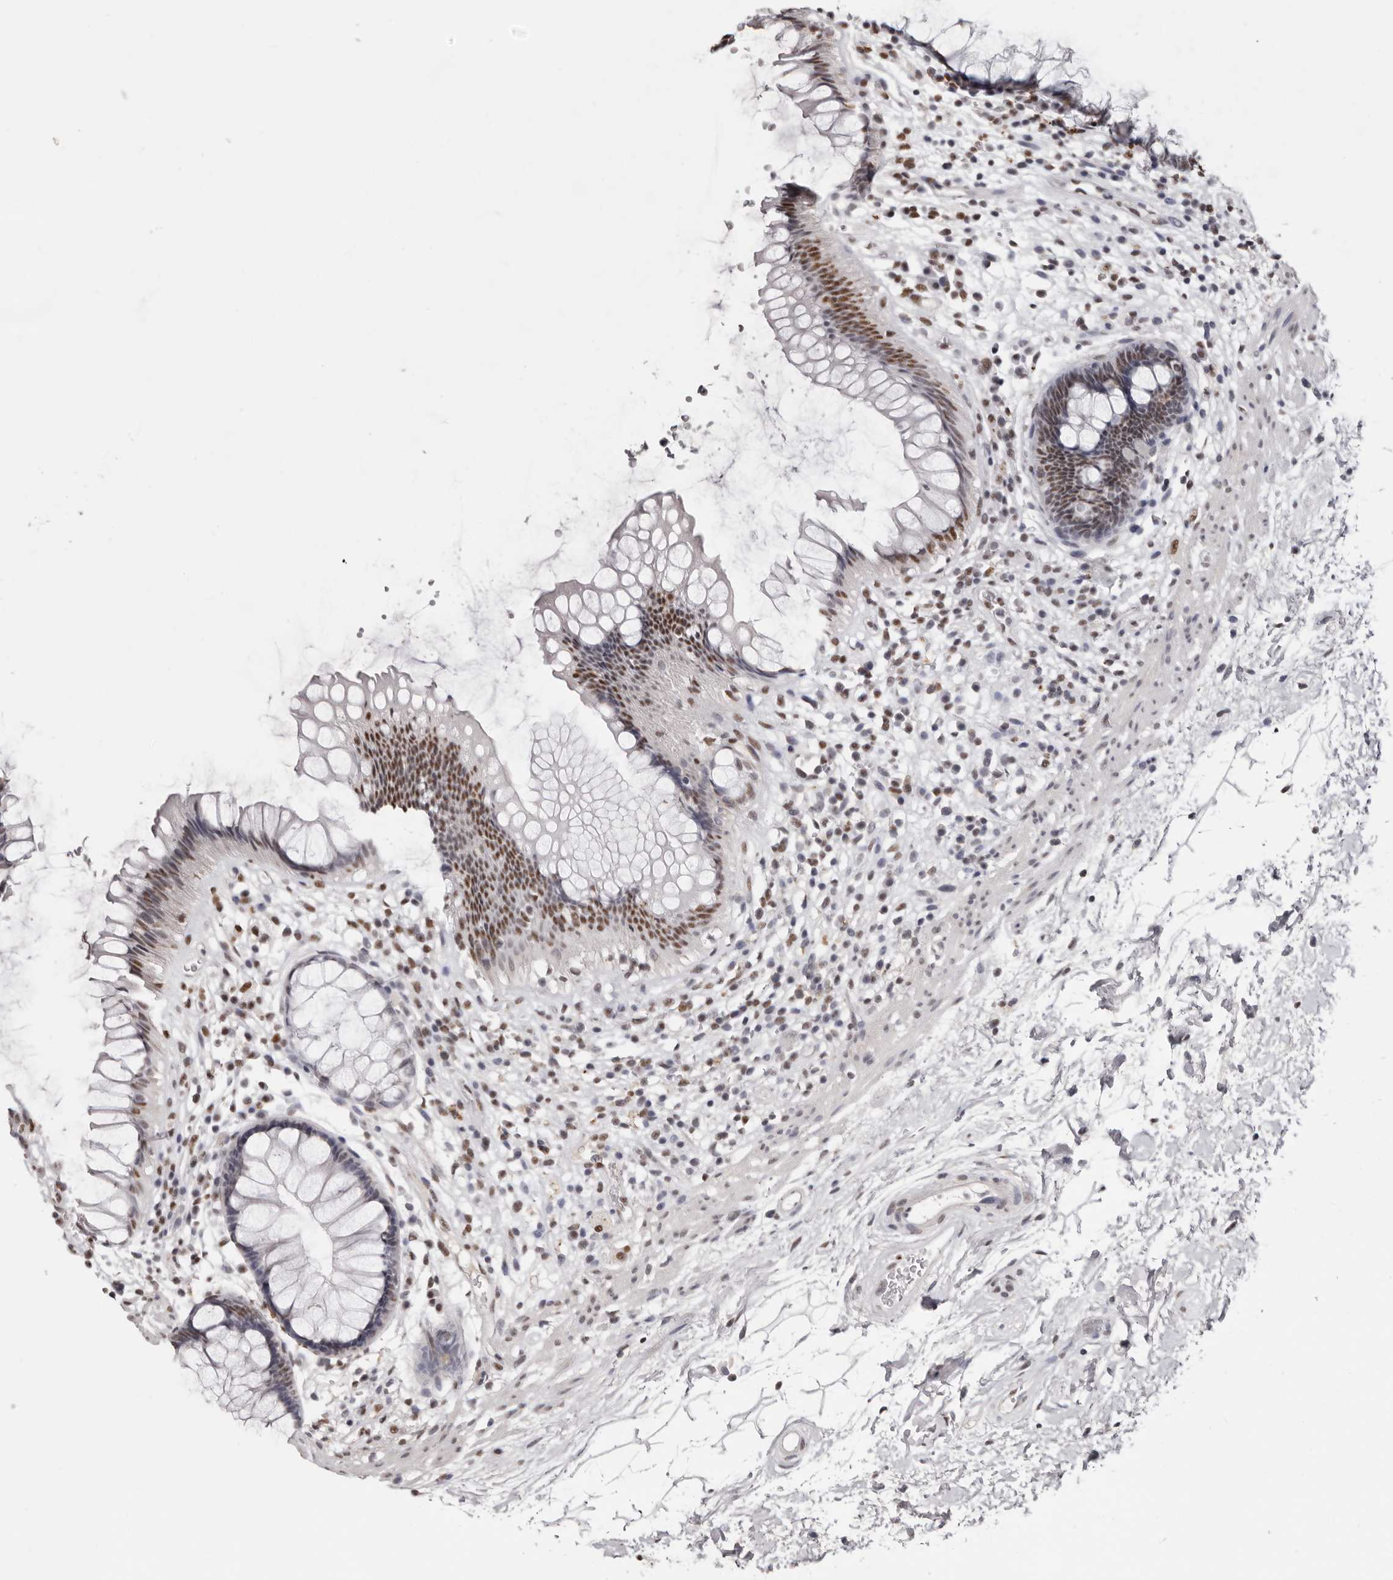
{"staining": {"intensity": "moderate", "quantity": "25%-75%", "location": "nuclear"}, "tissue": "rectum", "cell_type": "Glandular cells", "image_type": "normal", "snomed": [{"axis": "morphology", "description": "Normal tissue, NOS"}, {"axis": "topography", "description": "Rectum"}], "caption": "Immunohistochemistry (IHC) photomicrograph of benign rectum: rectum stained using immunohistochemistry displays medium levels of moderate protein expression localized specifically in the nuclear of glandular cells, appearing as a nuclear brown color.", "gene": "SCAF4", "patient": {"sex": "male", "age": 51}}